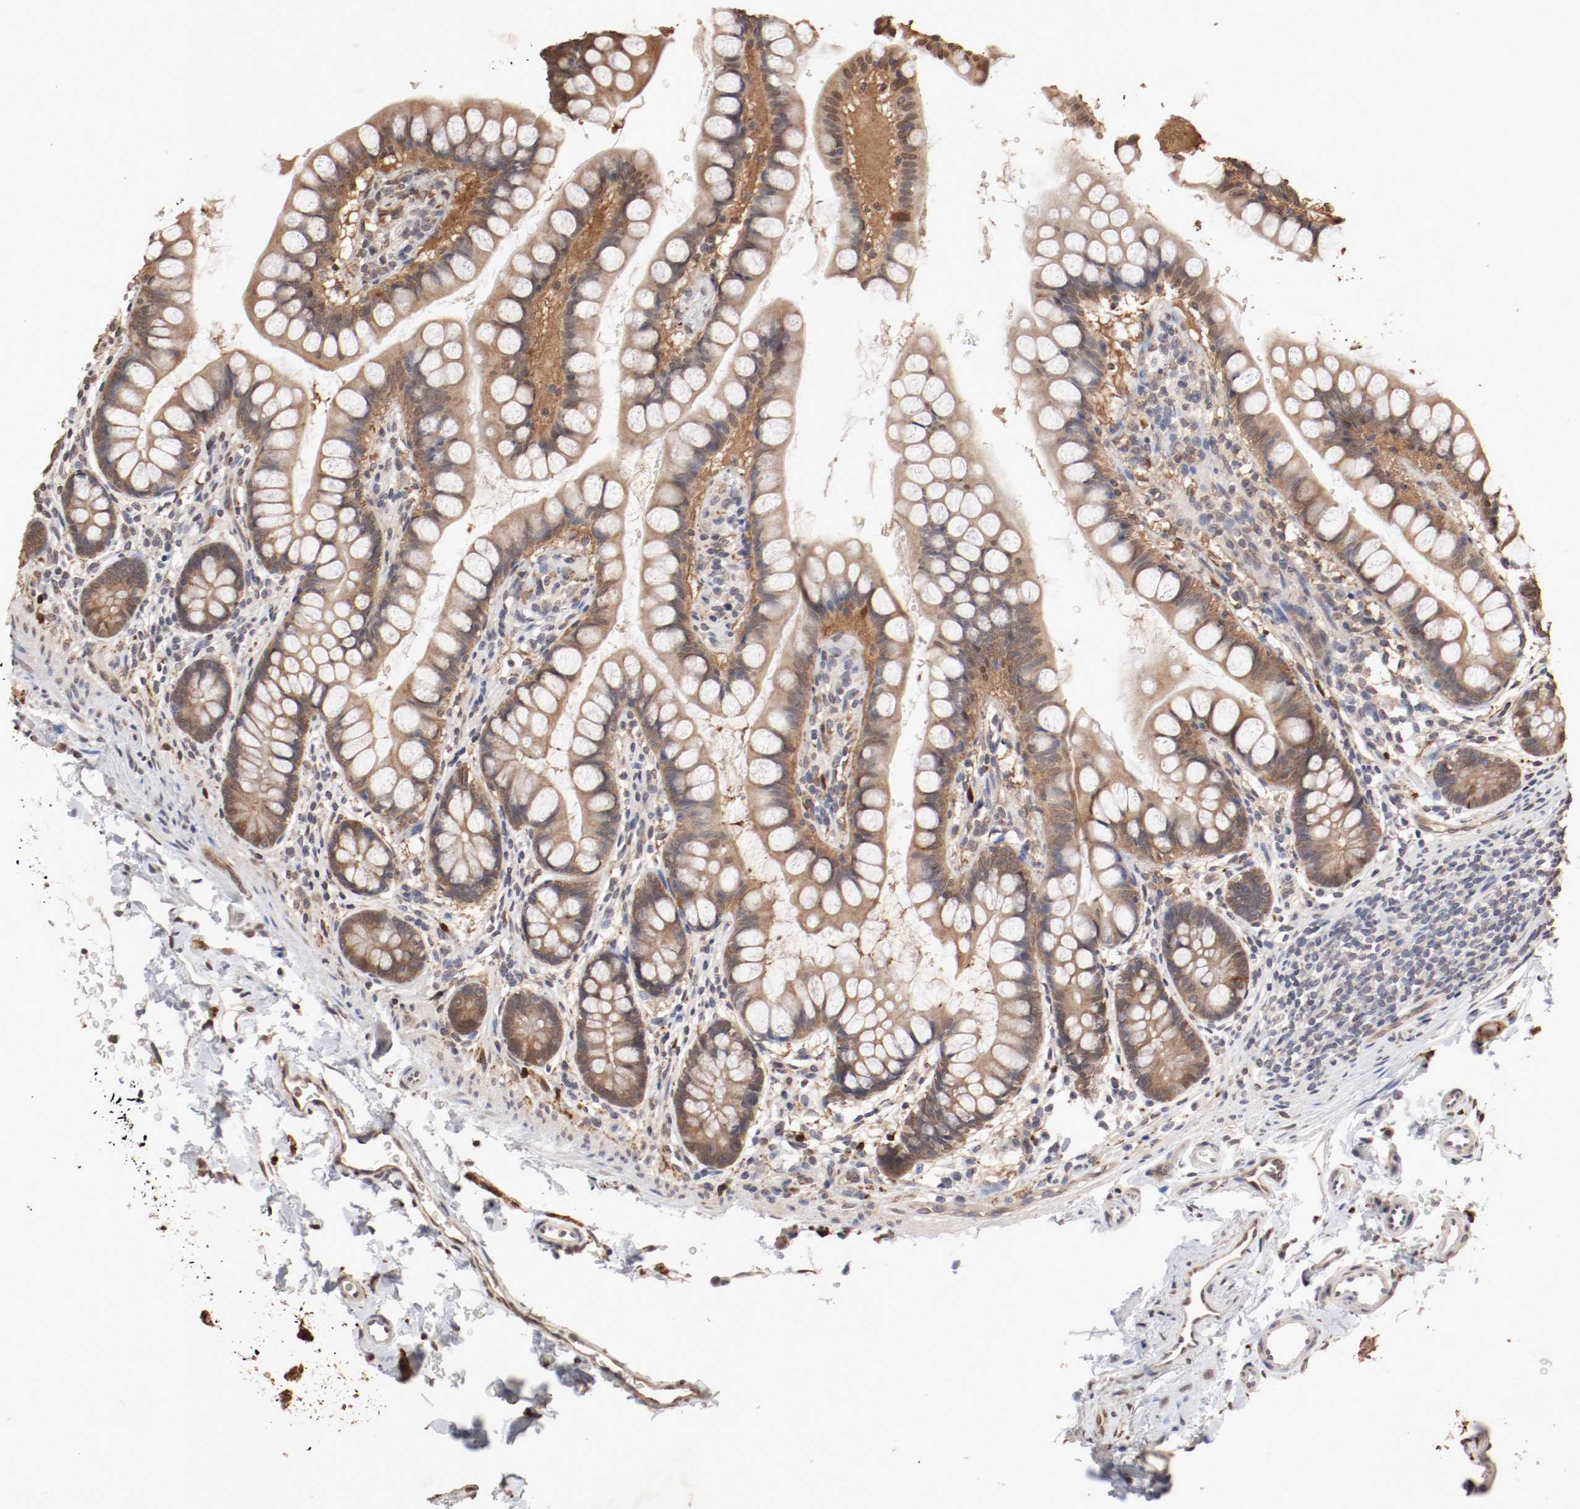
{"staining": {"intensity": "strong", "quantity": ">75%", "location": "cytoplasmic/membranous,nuclear"}, "tissue": "small intestine", "cell_type": "Glandular cells", "image_type": "normal", "snomed": [{"axis": "morphology", "description": "Normal tissue, NOS"}, {"axis": "topography", "description": "Small intestine"}], "caption": "A brown stain highlights strong cytoplasmic/membranous,nuclear staining of a protein in glandular cells of unremarkable small intestine.", "gene": "WASL", "patient": {"sex": "female", "age": 58}}